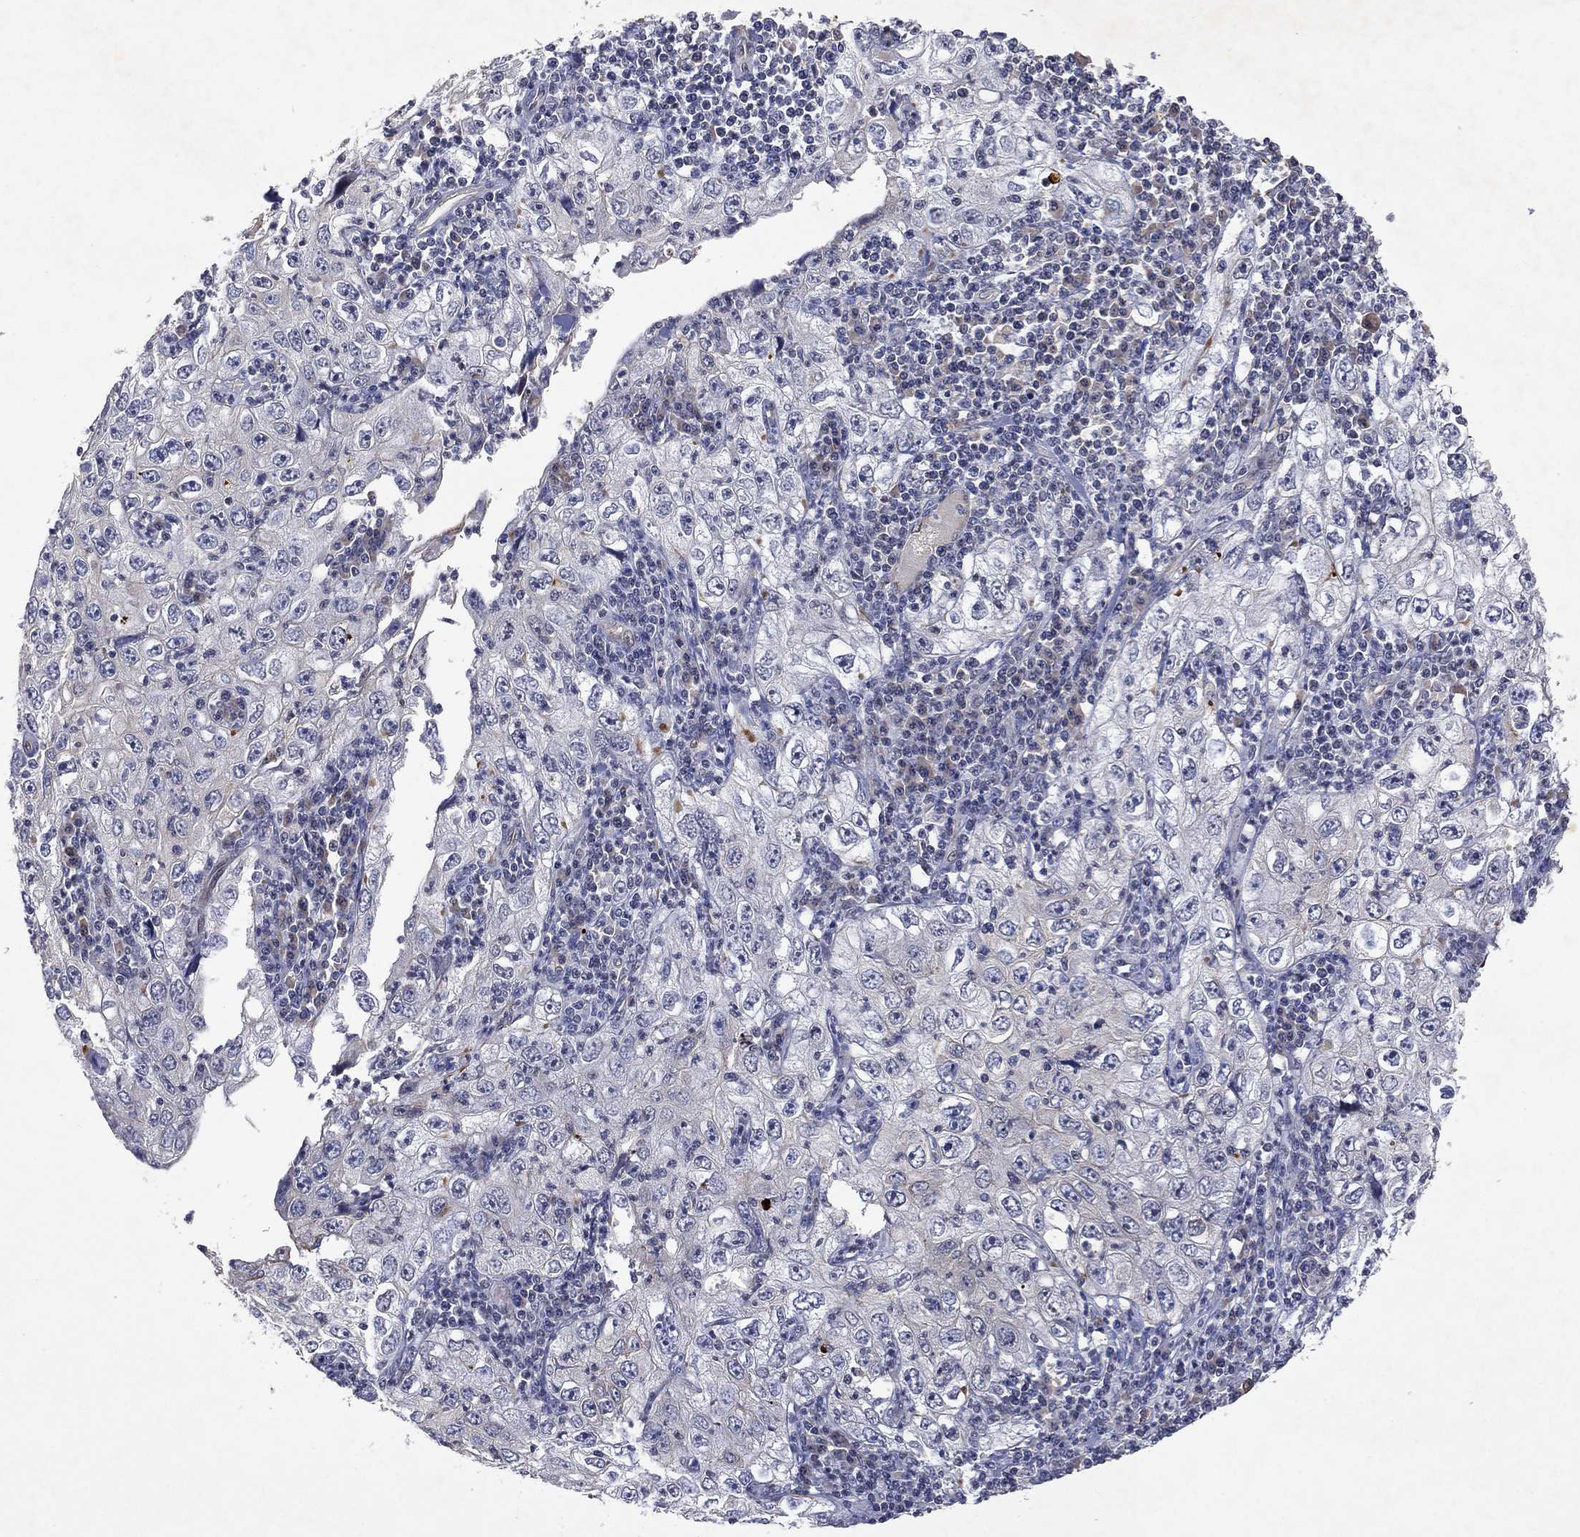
{"staining": {"intensity": "negative", "quantity": "none", "location": "none"}, "tissue": "cervical cancer", "cell_type": "Tumor cells", "image_type": "cancer", "snomed": [{"axis": "morphology", "description": "Squamous cell carcinoma, NOS"}, {"axis": "topography", "description": "Cervix"}], "caption": "Micrograph shows no protein expression in tumor cells of squamous cell carcinoma (cervical) tissue. (Immunohistochemistry, brightfield microscopy, high magnification).", "gene": "FLI1", "patient": {"sex": "female", "age": 24}}